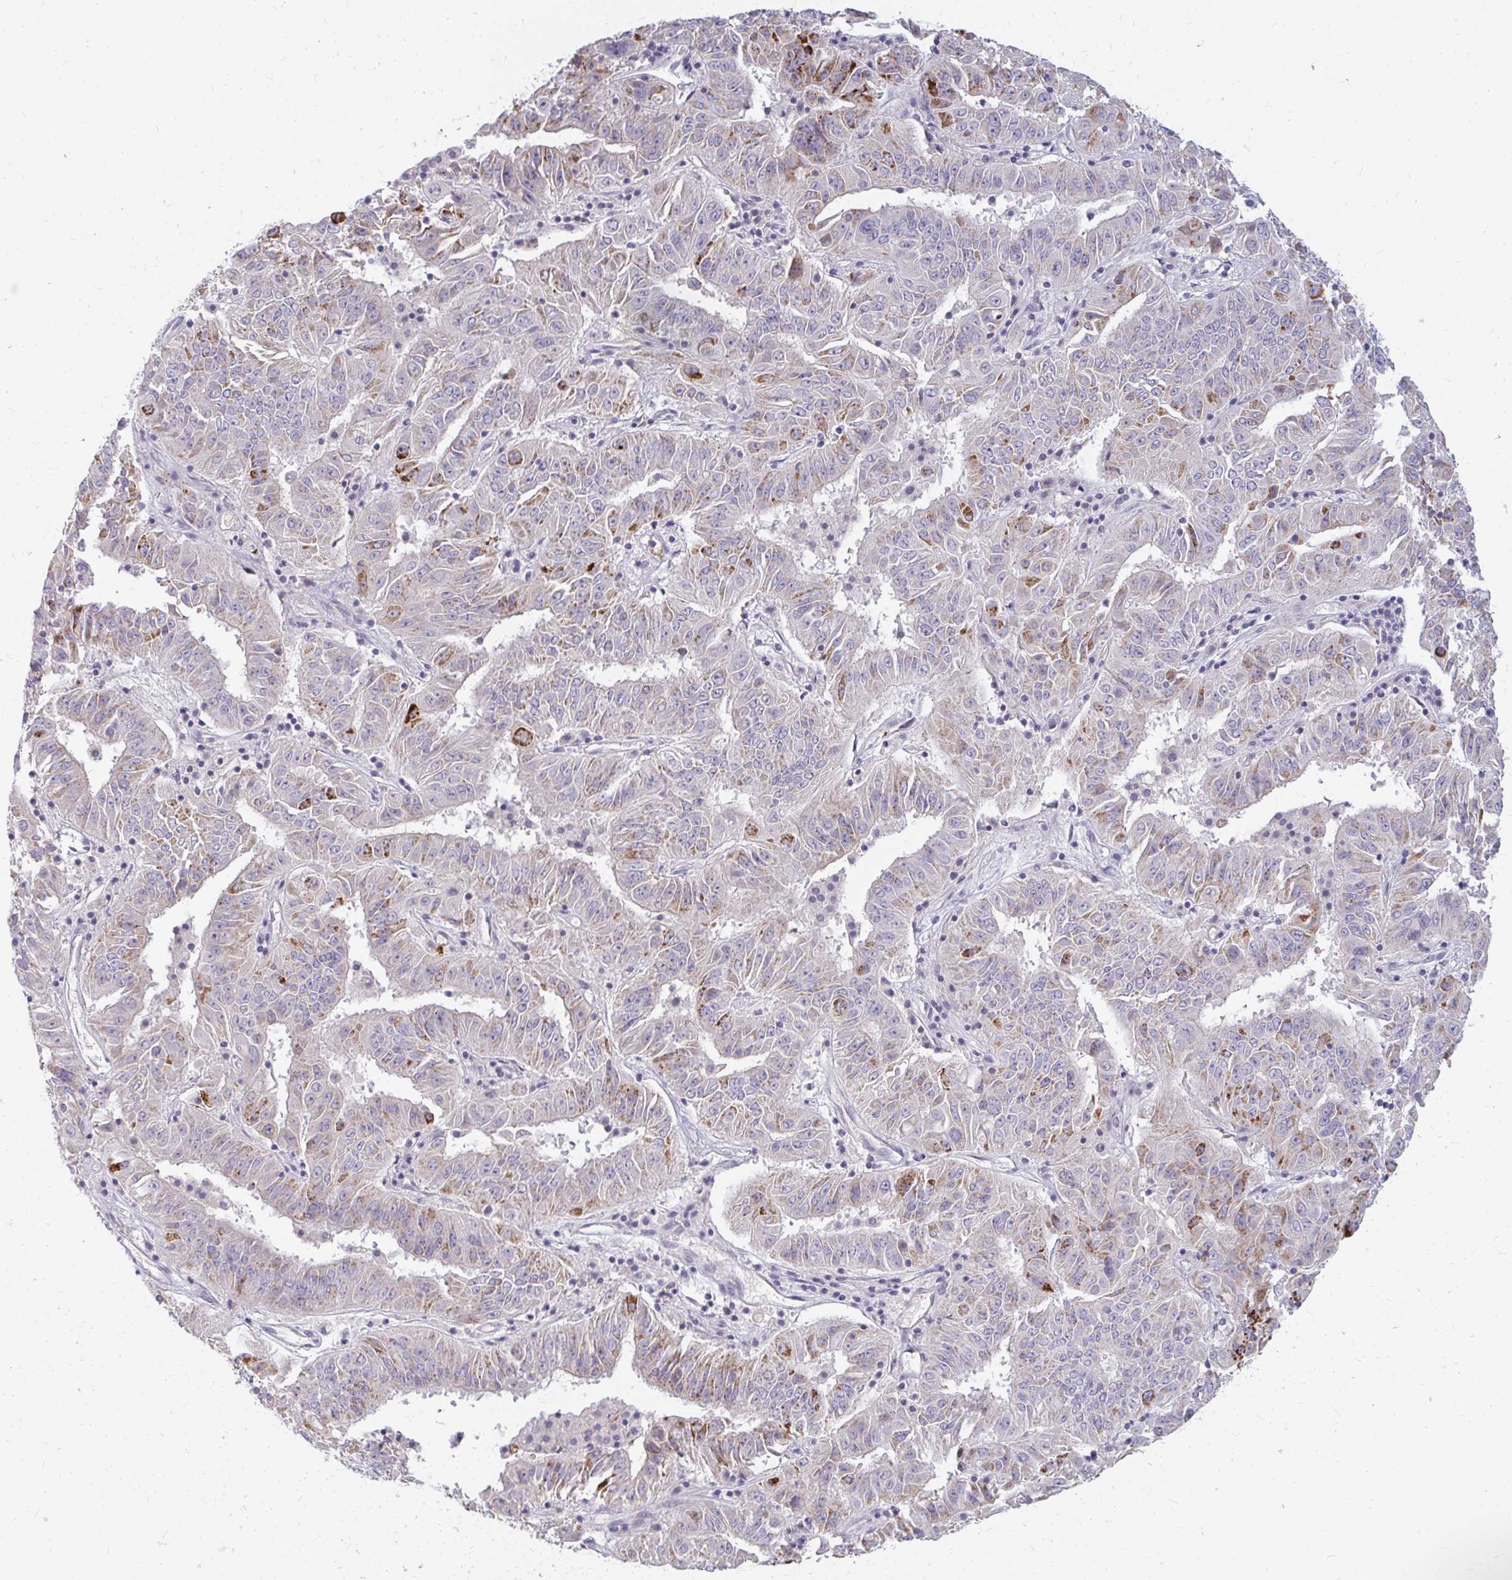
{"staining": {"intensity": "moderate", "quantity": "<25%", "location": "cytoplasmic/membranous"}, "tissue": "pancreatic cancer", "cell_type": "Tumor cells", "image_type": "cancer", "snomed": [{"axis": "morphology", "description": "Adenocarcinoma, NOS"}, {"axis": "topography", "description": "Pancreas"}], "caption": "Moderate cytoplasmic/membranous positivity for a protein is seen in about <25% of tumor cells of pancreatic cancer using immunohistochemistry.", "gene": "RAB33A", "patient": {"sex": "male", "age": 63}}